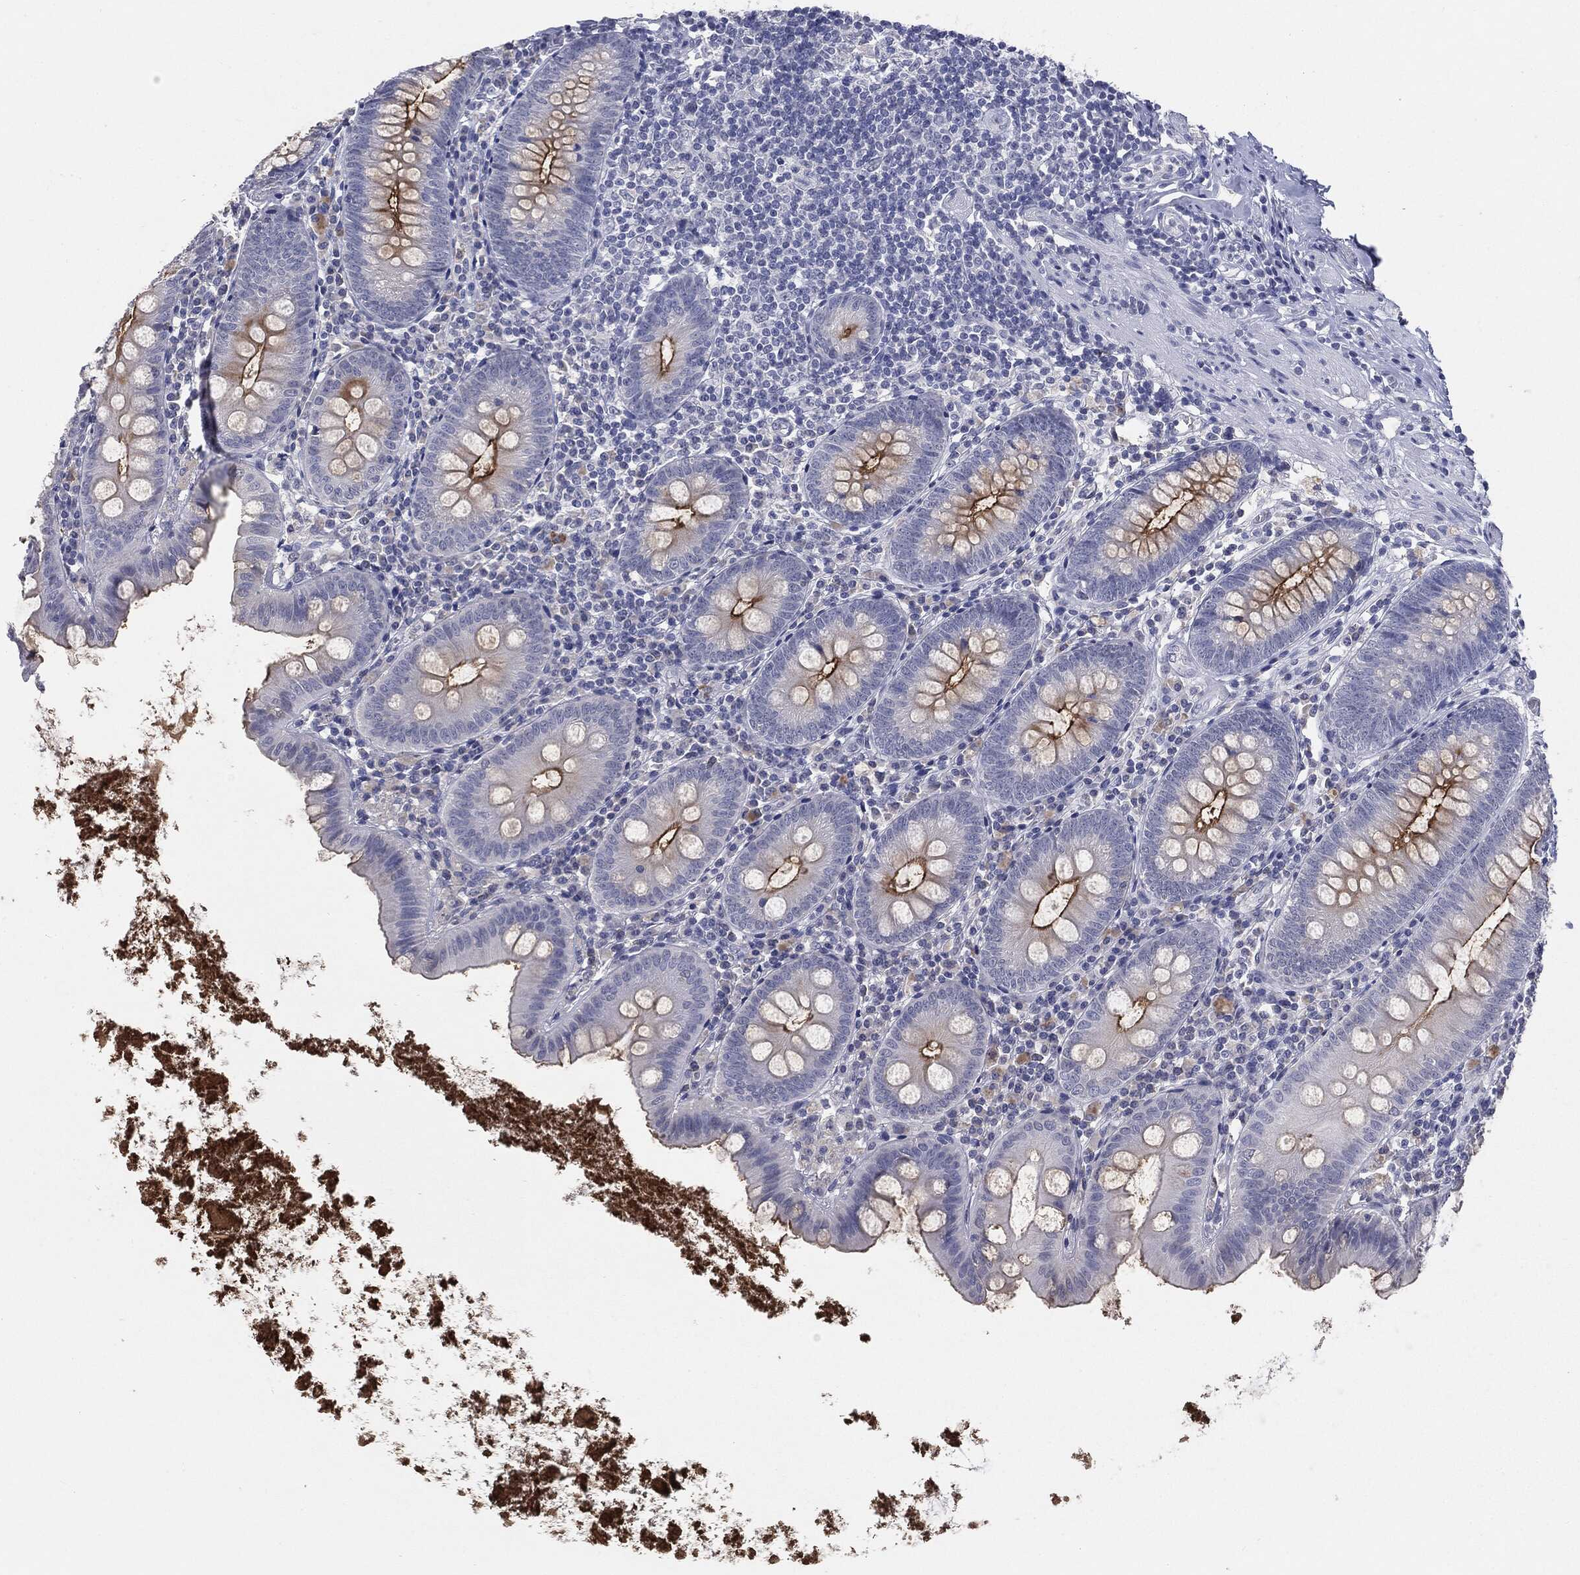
{"staining": {"intensity": "strong", "quantity": "25%-75%", "location": "cytoplasmic/membranous"}, "tissue": "appendix", "cell_type": "Glandular cells", "image_type": "normal", "snomed": [{"axis": "morphology", "description": "Normal tissue, NOS"}, {"axis": "topography", "description": "Appendix"}], "caption": "IHC (DAB) staining of unremarkable appendix shows strong cytoplasmic/membranous protein staining in approximately 25%-75% of glandular cells. (DAB (3,3'-diaminobenzidine) IHC, brown staining for protein, blue staining for nuclei).", "gene": "MUC1", "patient": {"sex": "female", "age": 82}}